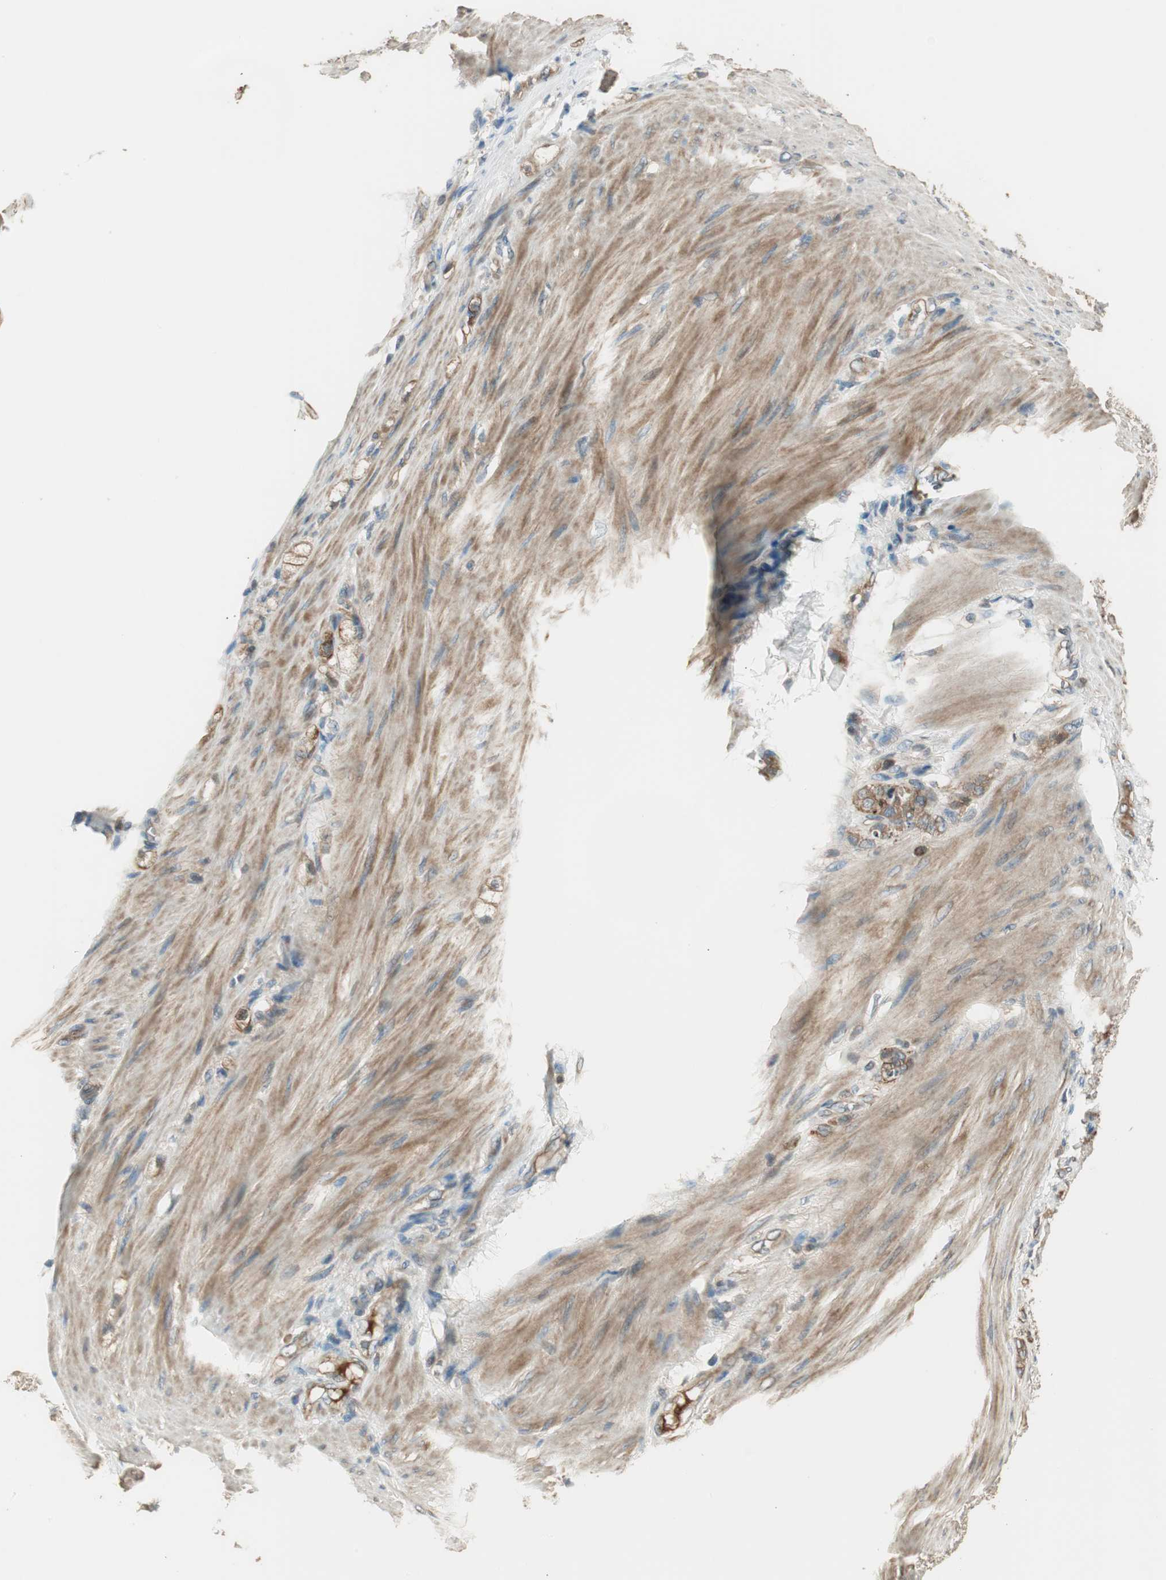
{"staining": {"intensity": "moderate", "quantity": ">75%", "location": "cytoplasmic/membranous"}, "tissue": "stomach cancer", "cell_type": "Tumor cells", "image_type": "cancer", "snomed": [{"axis": "morphology", "description": "Adenocarcinoma, NOS"}, {"axis": "topography", "description": "Stomach"}], "caption": "Approximately >75% of tumor cells in adenocarcinoma (stomach) show moderate cytoplasmic/membranous protein staining as visualized by brown immunohistochemical staining.", "gene": "PFDN5", "patient": {"sex": "male", "age": 82}}